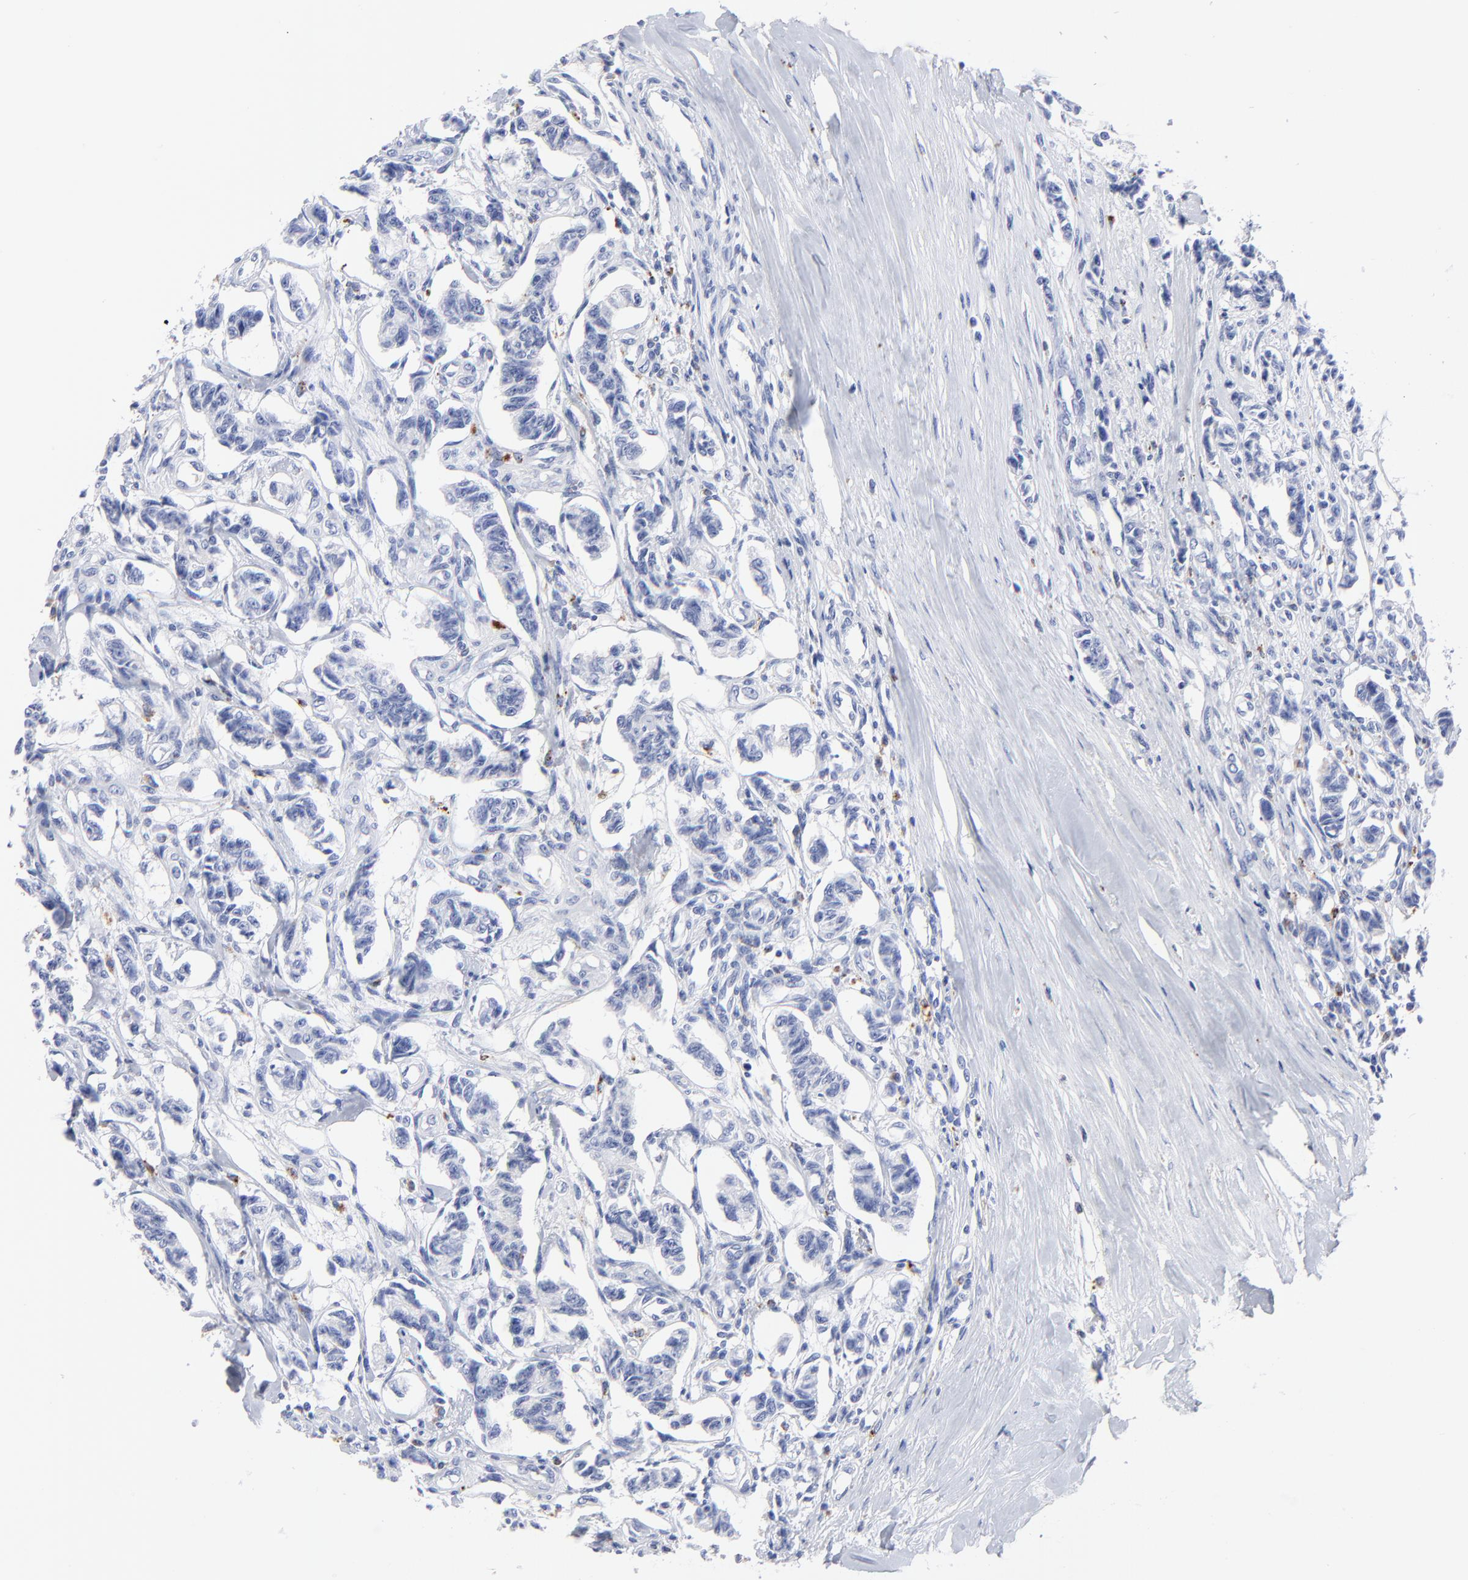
{"staining": {"intensity": "negative", "quantity": "none", "location": "none"}, "tissue": "renal cancer", "cell_type": "Tumor cells", "image_type": "cancer", "snomed": [{"axis": "morphology", "description": "Carcinoid, malignant, NOS"}, {"axis": "topography", "description": "Kidney"}], "caption": "DAB (3,3'-diaminobenzidine) immunohistochemical staining of human renal cancer displays no significant positivity in tumor cells.", "gene": "CPVL", "patient": {"sex": "female", "age": 41}}